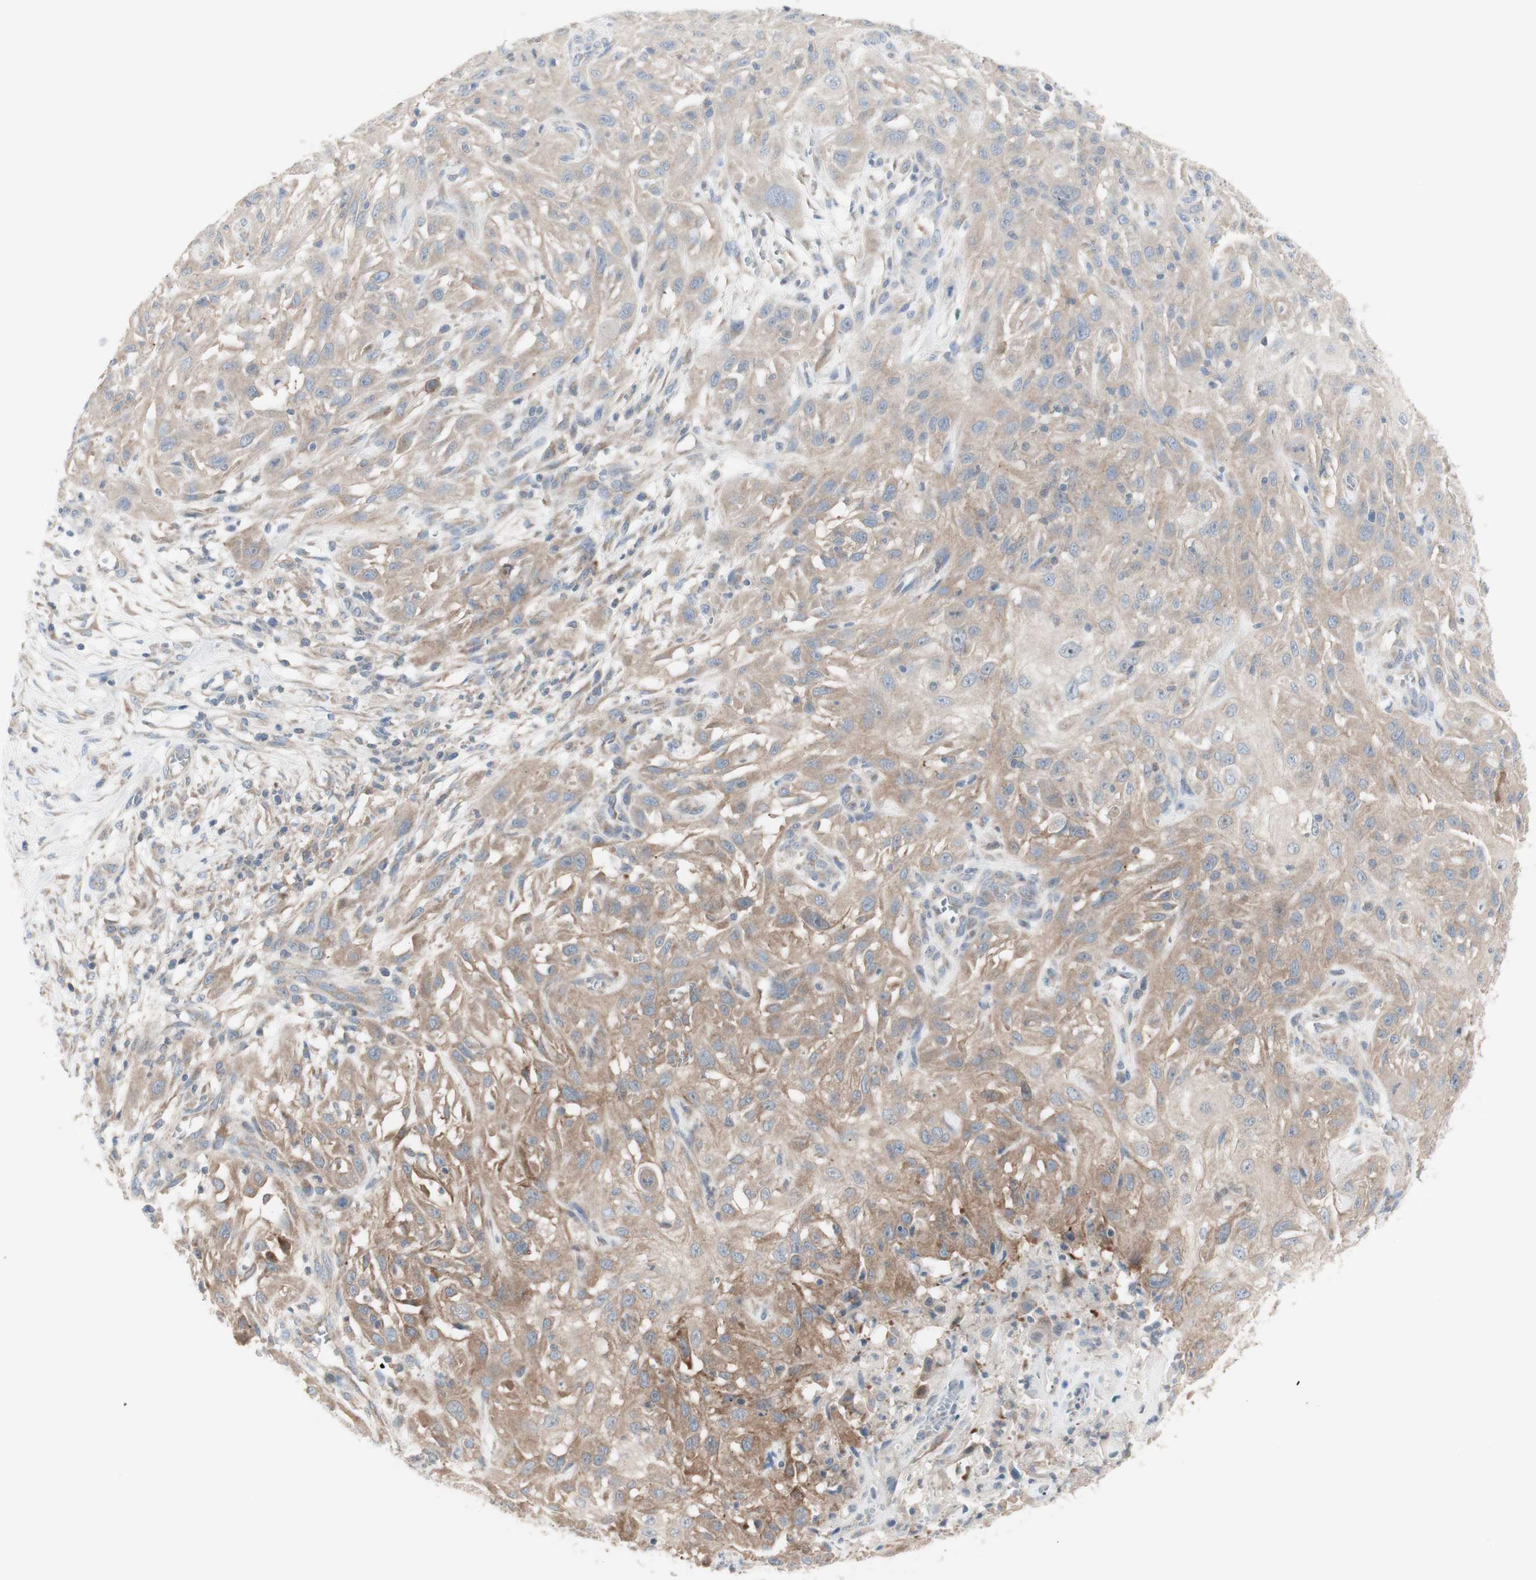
{"staining": {"intensity": "weak", "quantity": "25%-75%", "location": "cytoplasmic/membranous"}, "tissue": "skin cancer", "cell_type": "Tumor cells", "image_type": "cancer", "snomed": [{"axis": "morphology", "description": "Squamous cell carcinoma, NOS"}, {"axis": "topography", "description": "Skin"}], "caption": "Skin squamous cell carcinoma stained with DAB immunohistochemistry (IHC) reveals low levels of weak cytoplasmic/membranous expression in about 25%-75% of tumor cells.", "gene": "C3orf52", "patient": {"sex": "male", "age": 75}}